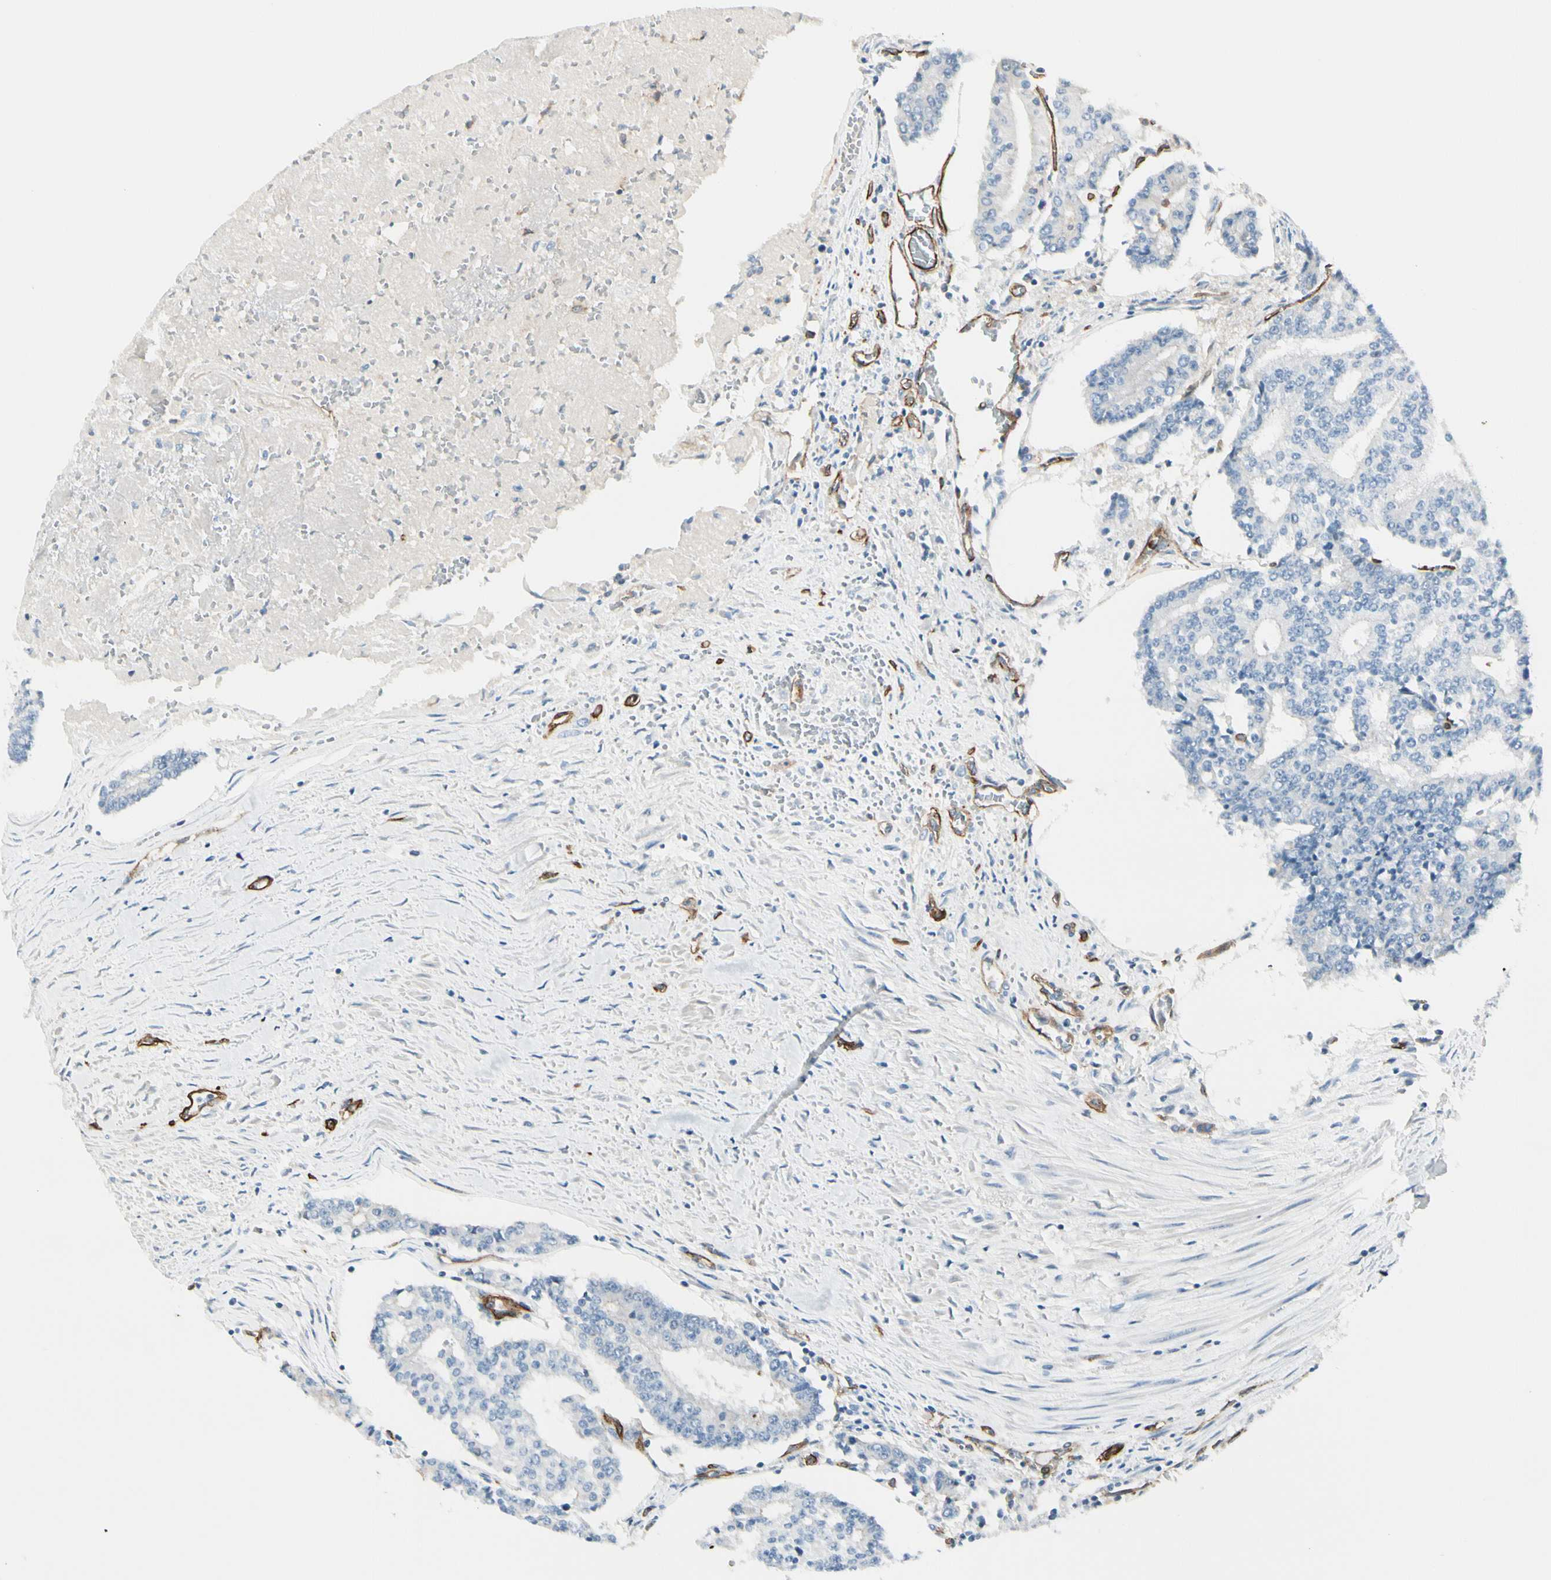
{"staining": {"intensity": "negative", "quantity": "none", "location": "none"}, "tissue": "prostate cancer", "cell_type": "Tumor cells", "image_type": "cancer", "snomed": [{"axis": "morphology", "description": "Adenocarcinoma, High grade"}, {"axis": "topography", "description": "Prostate"}], "caption": "The photomicrograph shows no staining of tumor cells in prostate adenocarcinoma (high-grade). The staining was performed using DAB to visualize the protein expression in brown, while the nuclei were stained in blue with hematoxylin (Magnification: 20x).", "gene": "CD93", "patient": {"sex": "male", "age": 55}}